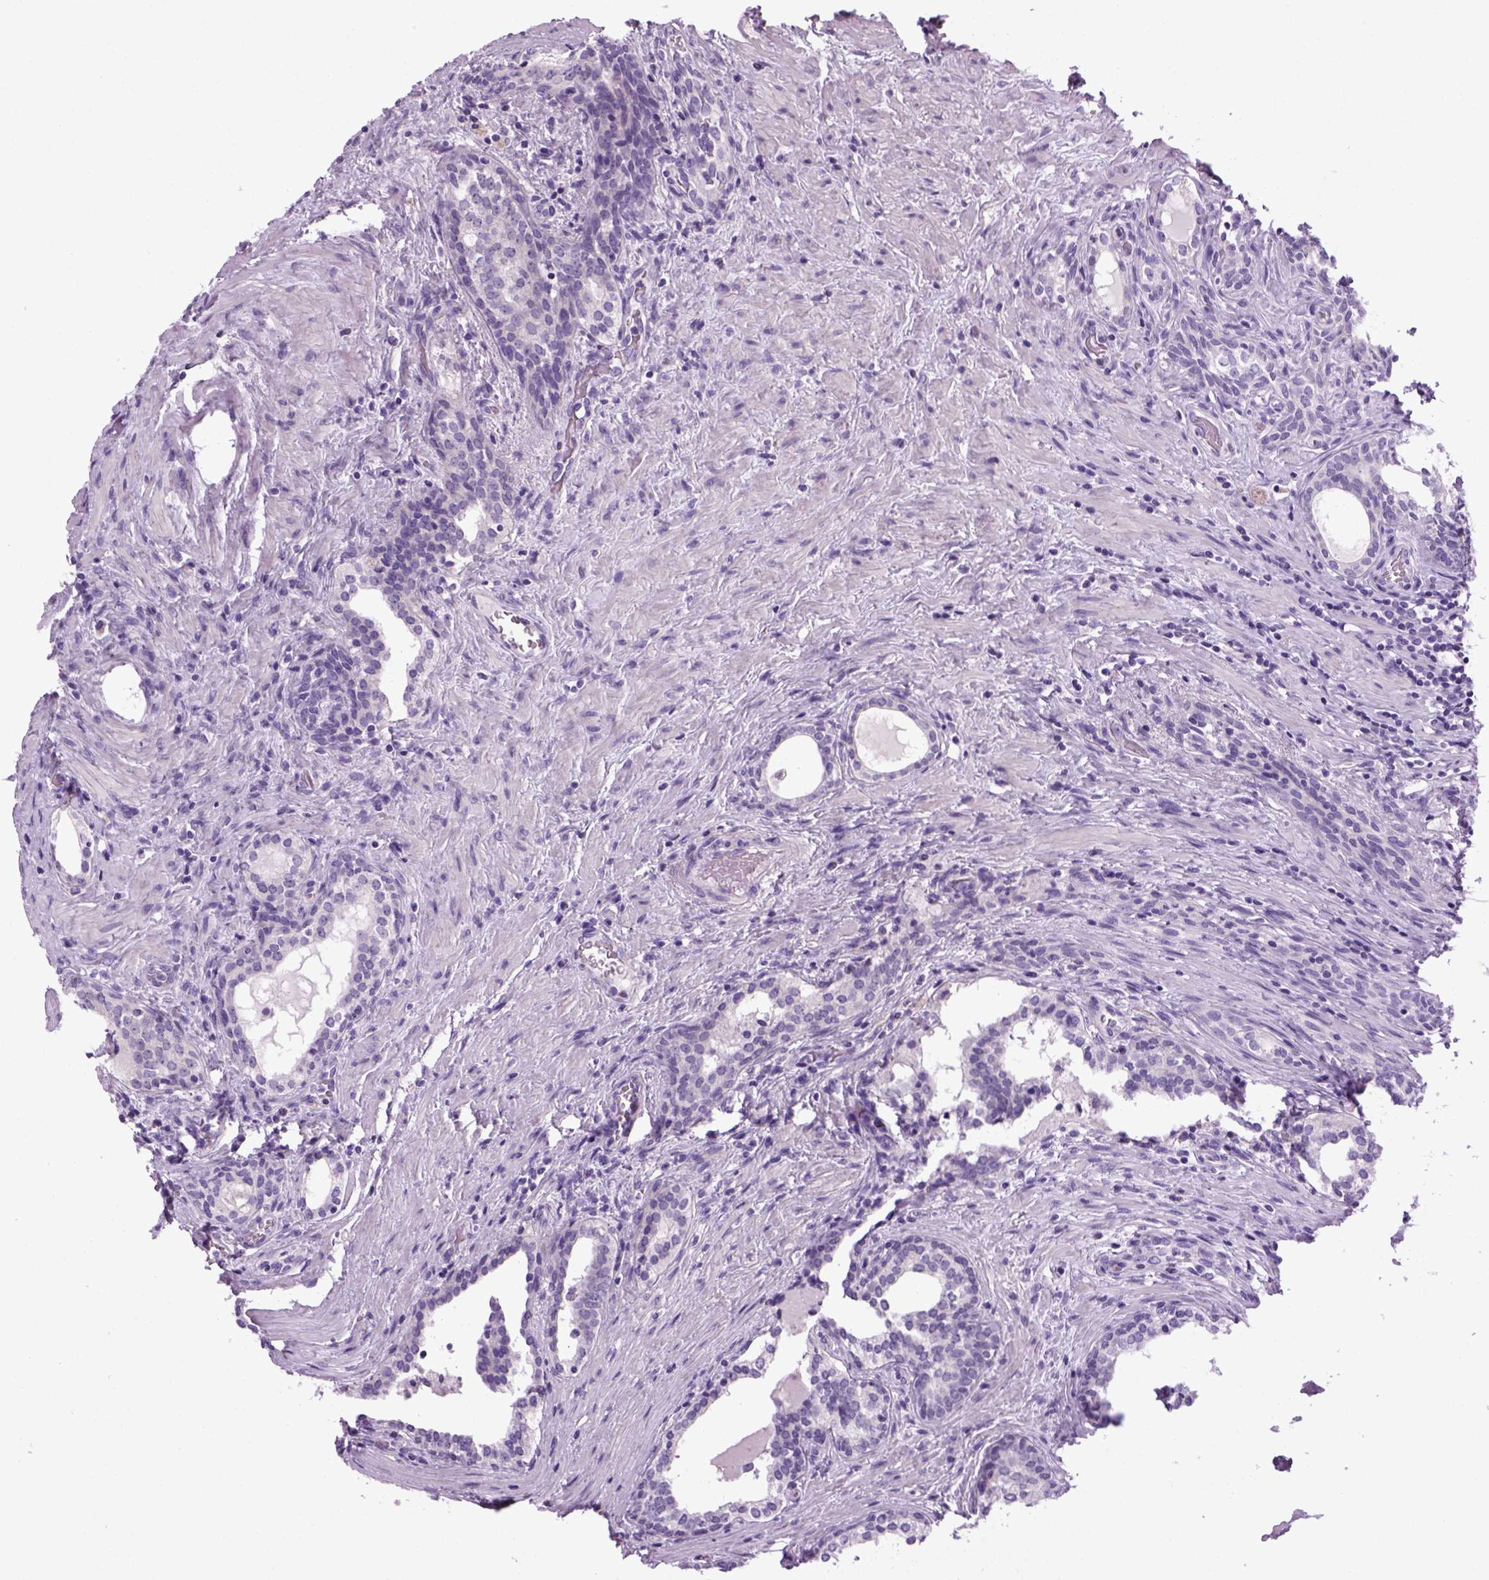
{"staining": {"intensity": "negative", "quantity": "none", "location": "none"}, "tissue": "prostate cancer", "cell_type": "Tumor cells", "image_type": "cancer", "snomed": [{"axis": "morphology", "description": "Adenocarcinoma, NOS"}, {"axis": "morphology", "description": "Adenocarcinoma, High grade"}, {"axis": "topography", "description": "Prostate"}], "caption": "Immunohistochemistry (IHC) photomicrograph of neoplastic tissue: human prostate adenocarcinoma stained with DAB (3,3'-diaminobenzidine) shows no significant protein positivity in tumor cells.", "gene": "HMCN2", "patient": {"sex": "male", "age": 61}}